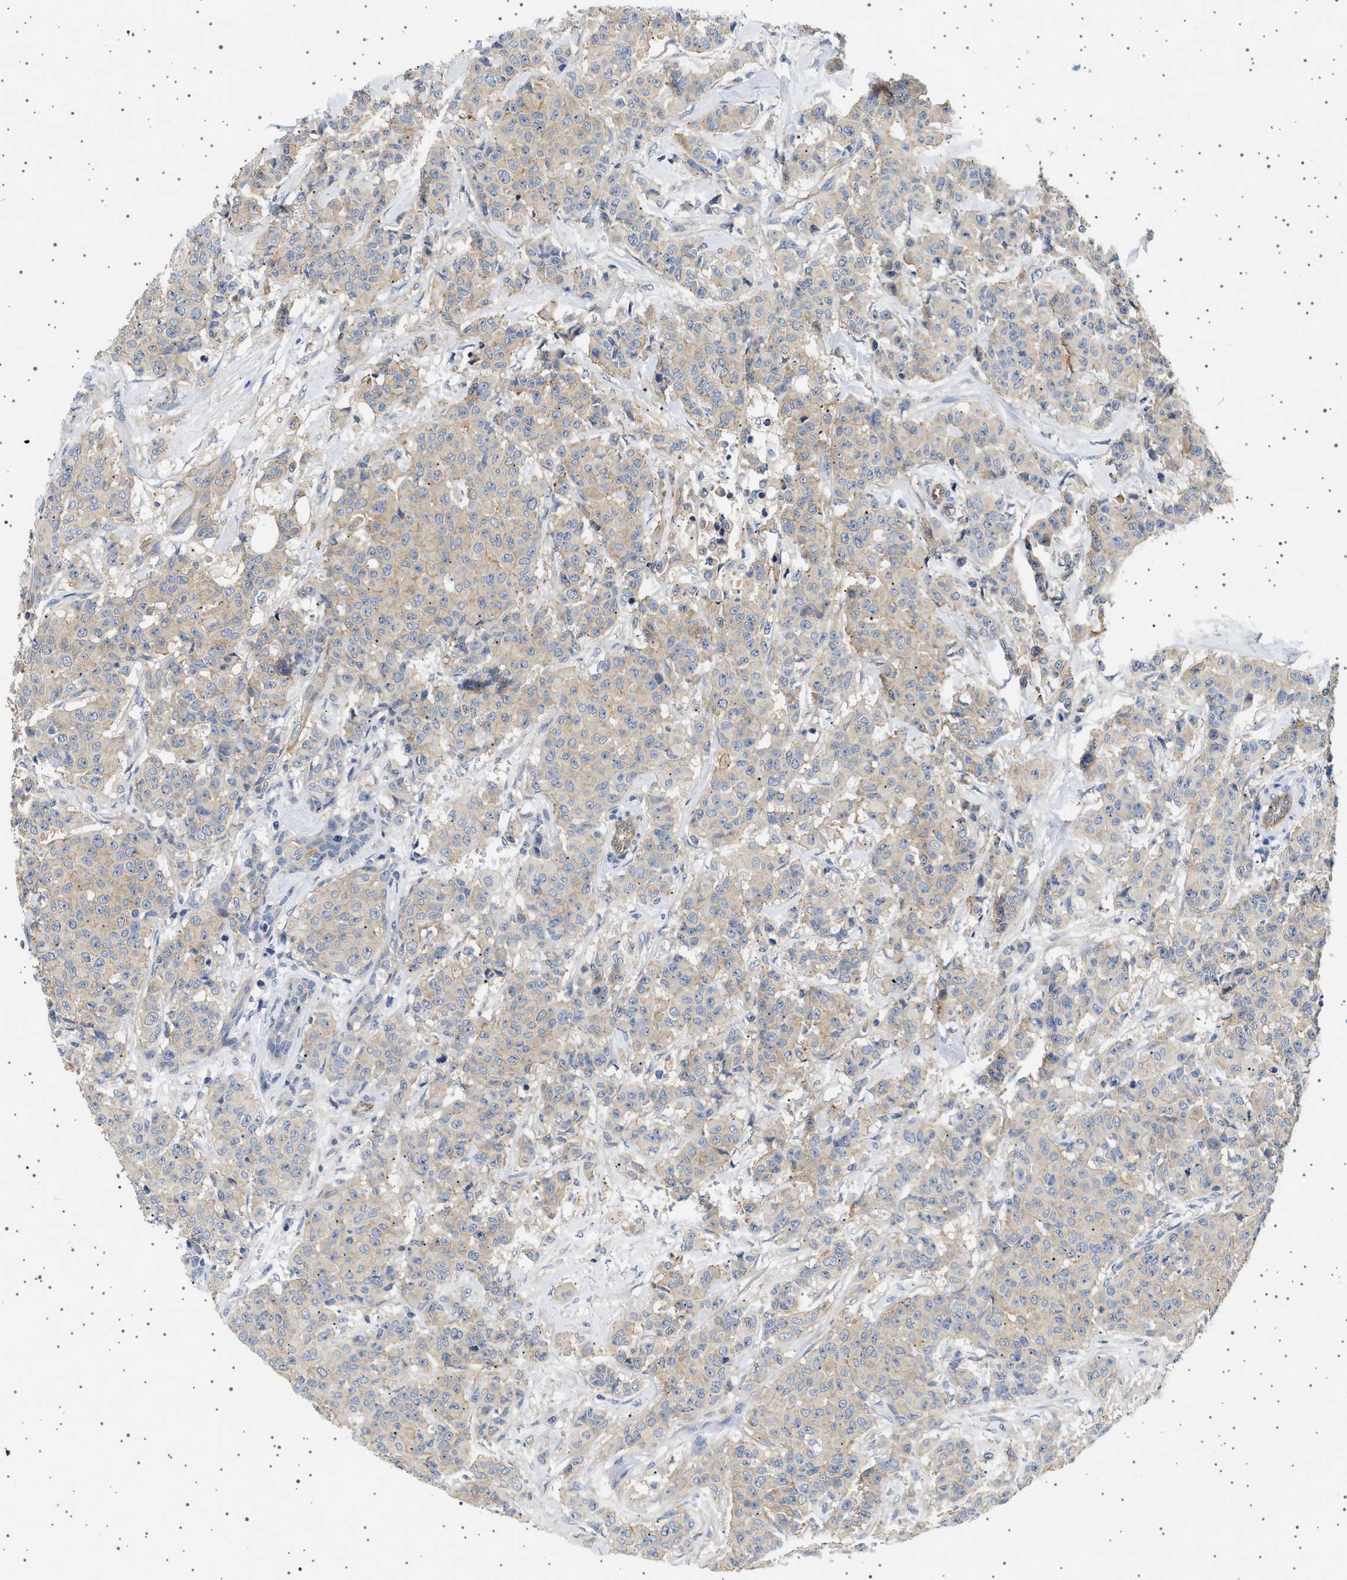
{"staining": {"intensity": "weak", "quantity": ">75%", "location": "cytoplasmic/membranous"}, "tissue": "breast cancer", "cell_type": "Tumor cells", "image_type": "cancer", "snomed": [{"axis": "morphology", "description": "Normal tissue, NOS"}, {"axis": "morphology", "description": "Duct carcinoma"}, {"axis": "topography", "description": "Breast"}], "caption": "IHC photomicrograph of human breast infiltrating ductal carcinoma stained for a protein (brown), which reveals low levels of weak cytoplasmic/membranous staining in about >75% of tumor cells.", "gene": "PLPP6", "patient": {"sex": "female", "age": 40}}